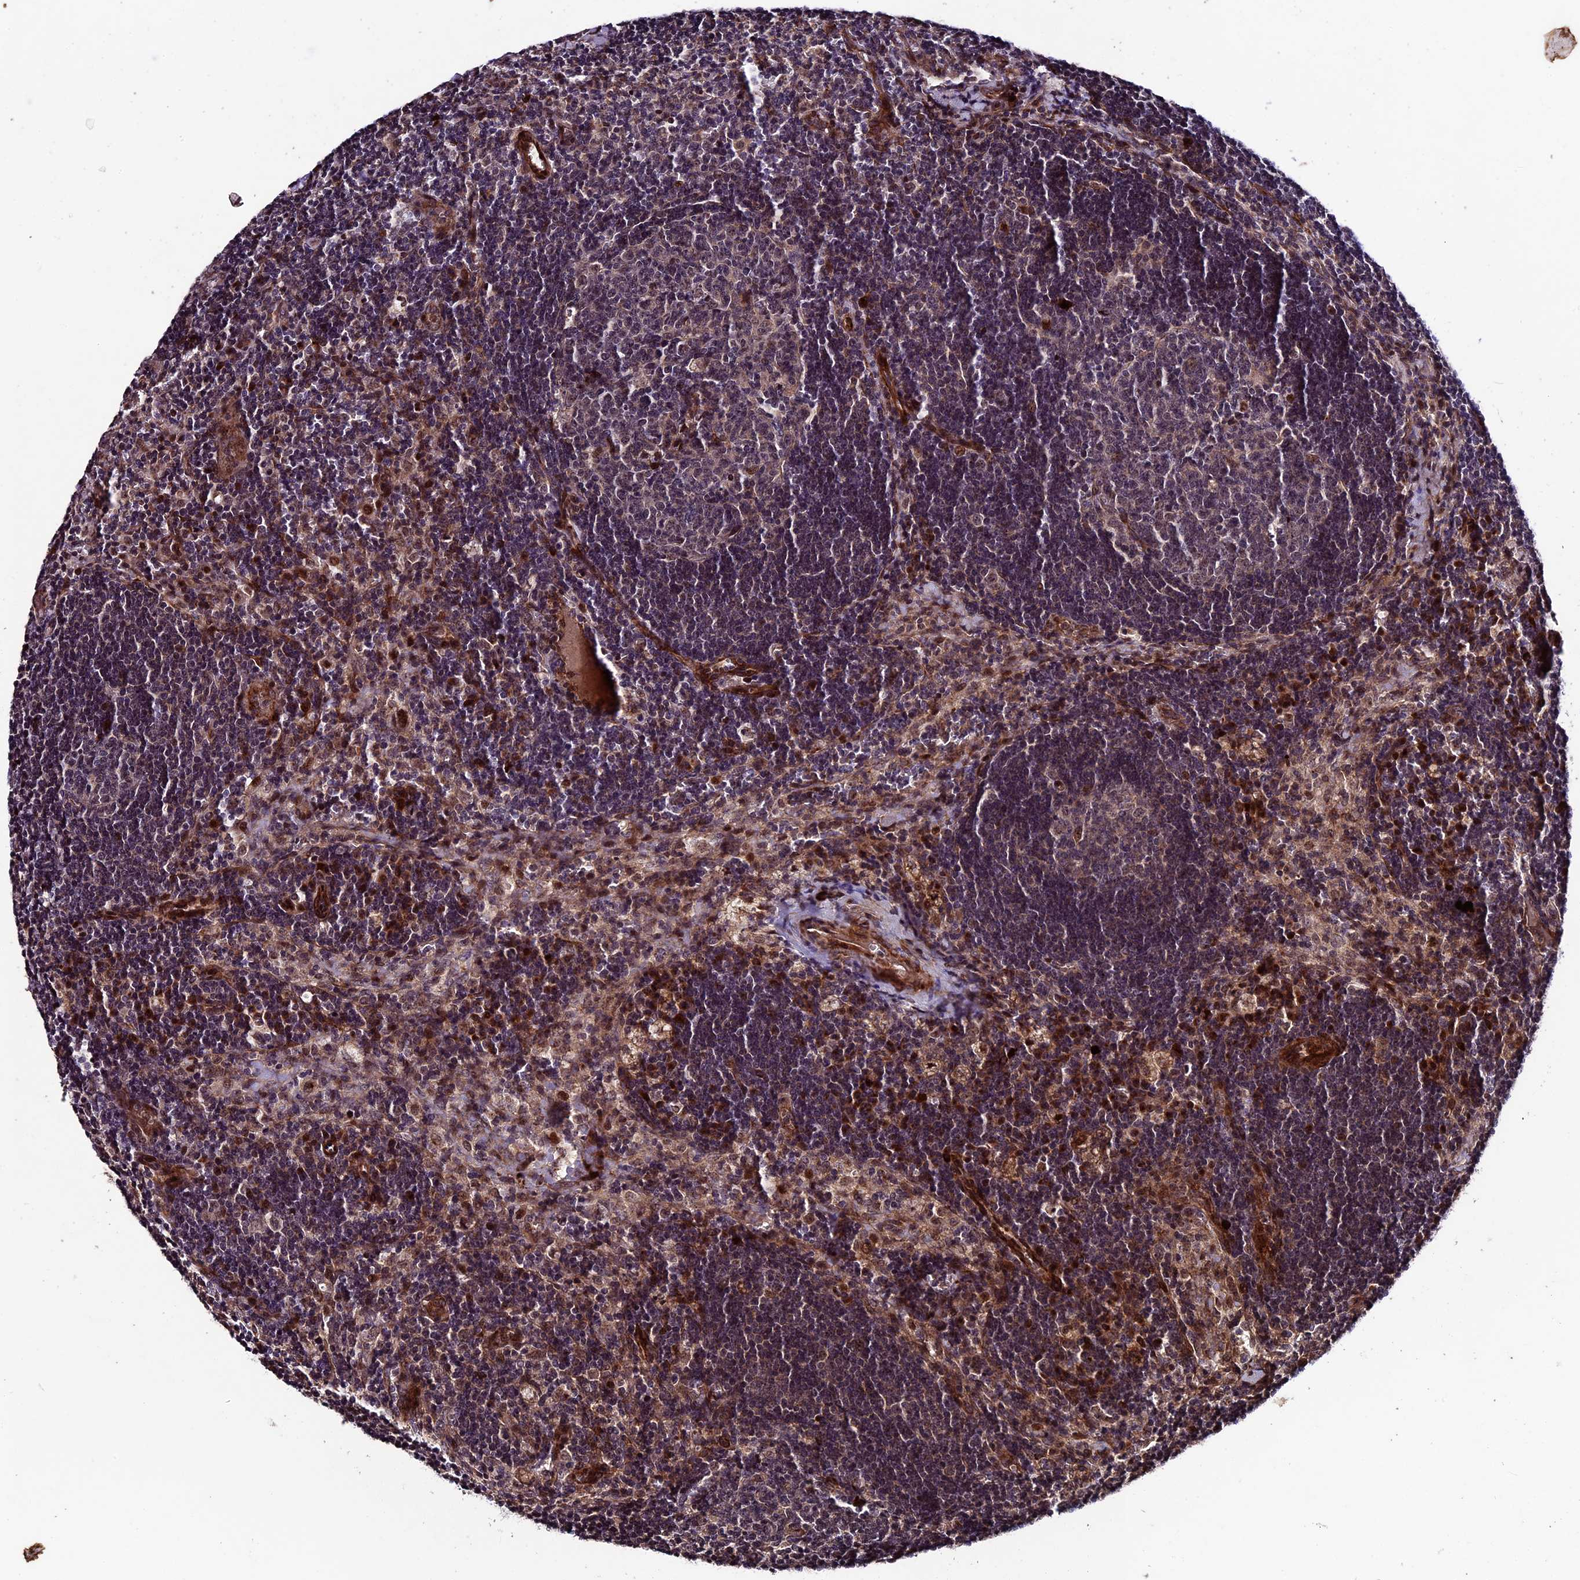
{"staining": {"intensity": "negative", "quantity": "none", "location": "none"}, "tissue": "lymph node", "cell_type": "Germinal center cells", "image_type": "normal", "snomed": [{"axis": "morphology", "description": "Normal tissue, NOS"}, {"axis": "topography", "description": "Lymph node"}], "caption": "Immunohistochemistry micrograph of unremarkable lymph node: lymph node stained with DAB (3,3'-diaminobenzidine) shows no significant protein expression in germinal center cells.", "gene": "SIPA1L3", "patient": {"sex": "male", "age": 58}}